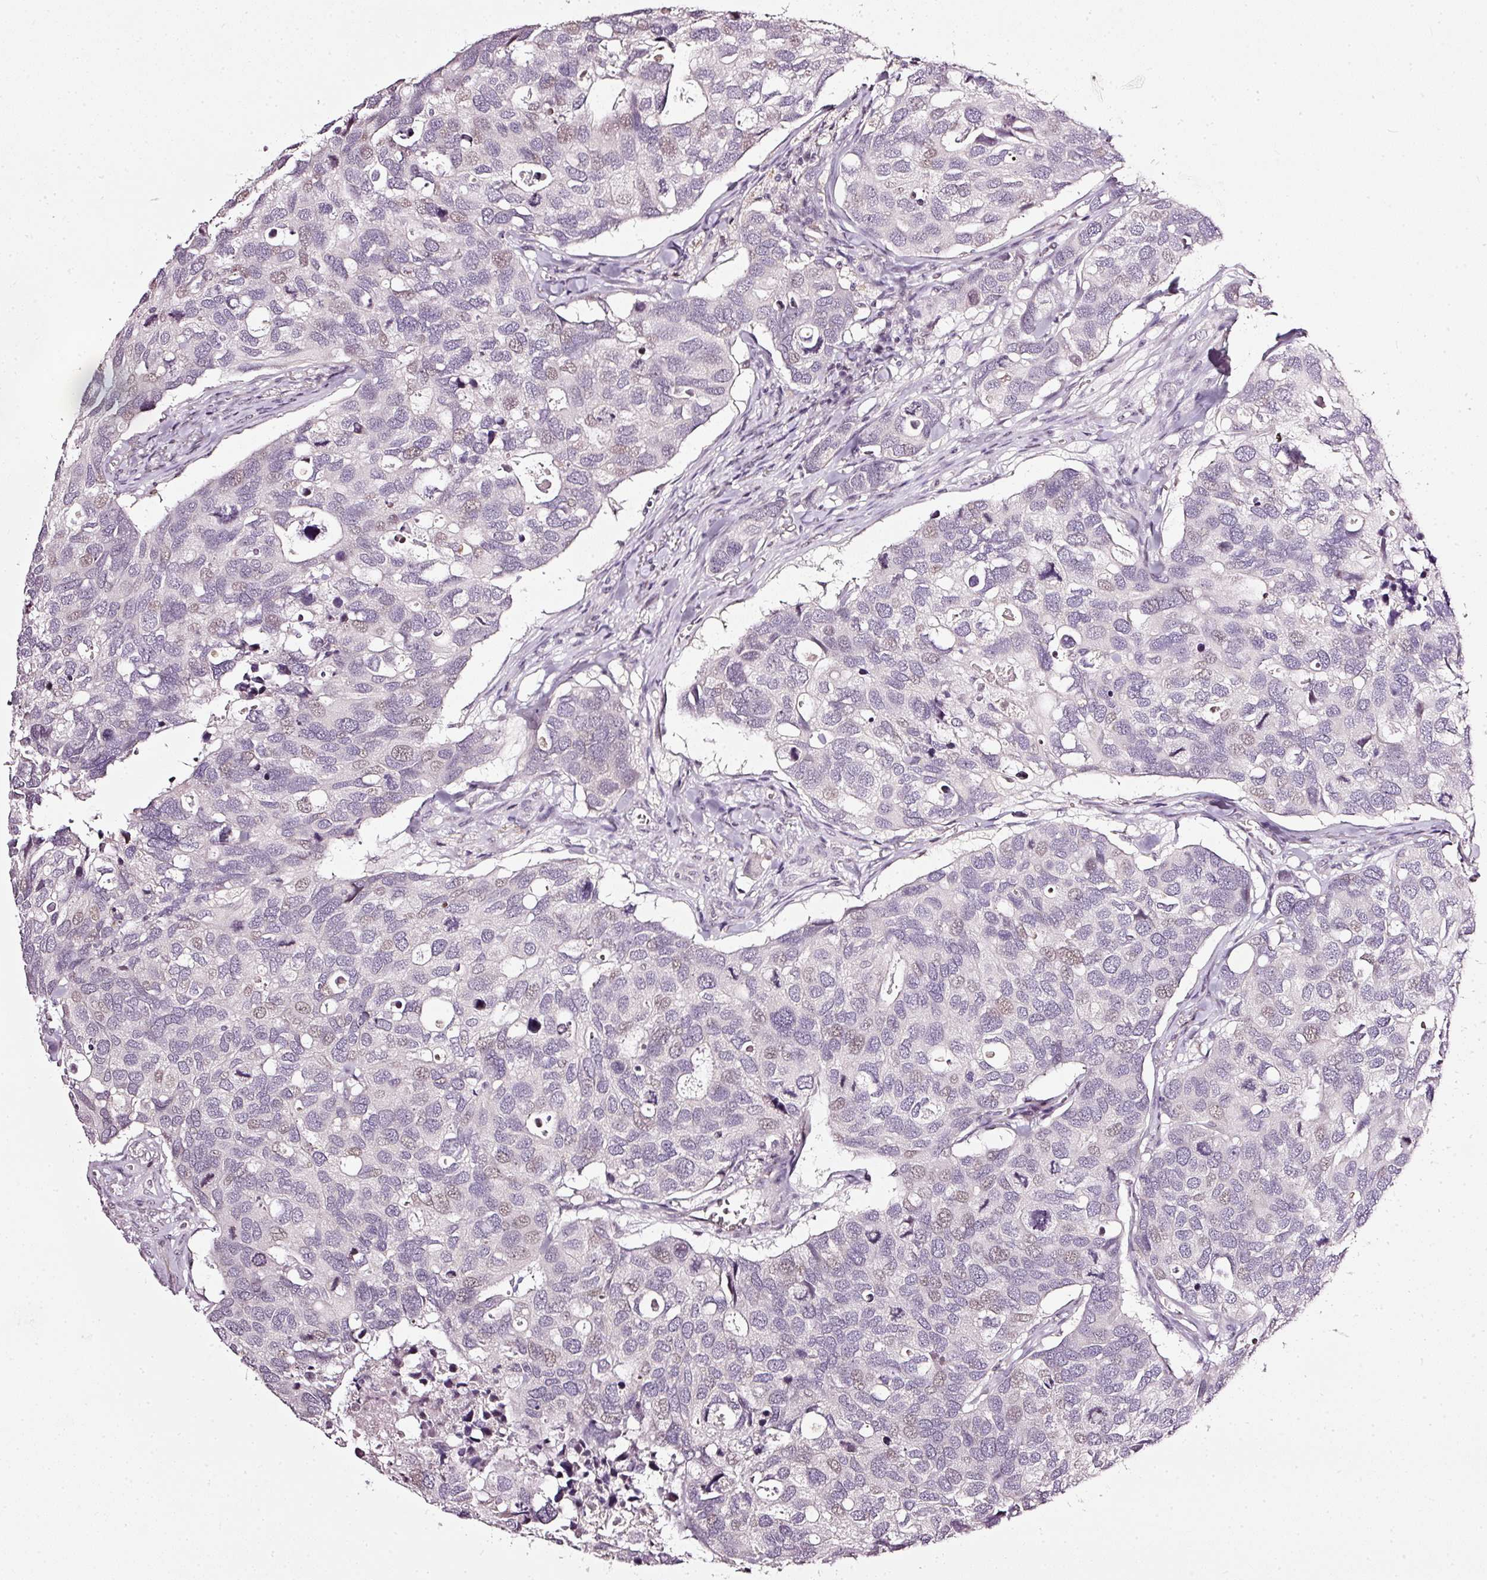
{"staining": {"intensity": "weak", "quantity": "<25%", "location": "nuclear"}, "tissue": "breast cancer", "cell_type": "Tumor cells", "image_type": "cancer", "snomed": [{"axis": "morphology", "description": "Duct carcinoma"}, {"axis": "topography", "description": "Breast"}], "caption": "The image displays no staining of tumor cells in breast cancer (intraductal carcinoma). The staining is performed using DAB brown chromogen with nuclei counter-stained in using hematoxylin.", "gene": "NRDE2", "patient": {"sex": "female", "age": 83}}